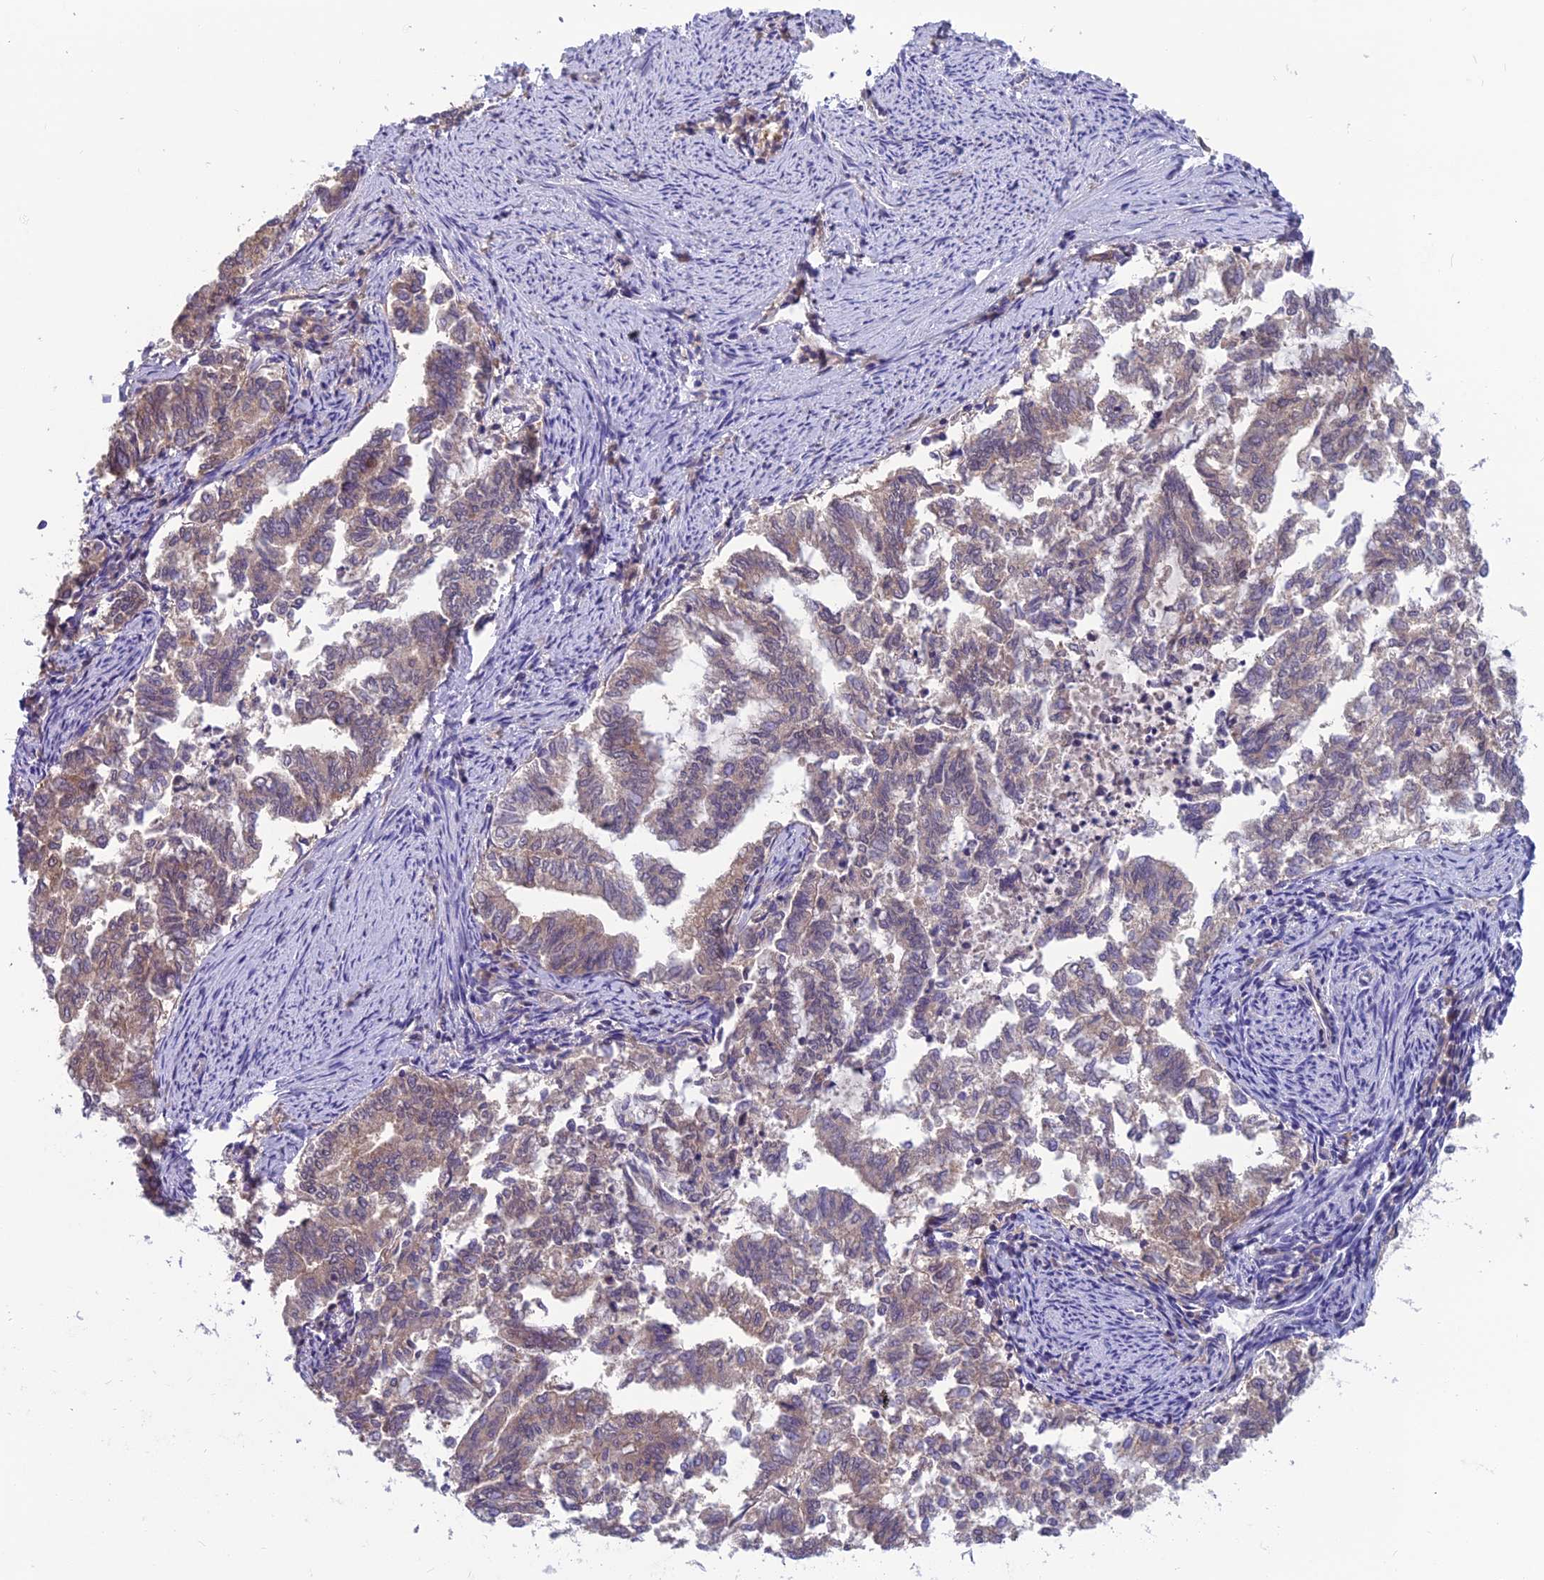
{"staining": {"intensity": "weak", "quantity": "25%-75%", "location": "cytoplasmic/membranous"}, "tissue": "endometrial cancer", "cell_type": "Tumor cells", "image_type": "cancer", "snomed": [{"axis": "morphology", "description": "Adenocarcinoma, NOS"}, {"axis": "topography", "description": "Endometrium"}], "caption": "Adenocarcinoma (endometrial) stained with DAB IHC shows low levels of weak cytoplasmic/membranous staining in about 25%-75% of tumor cells.", "gene": "MVD", "patient": {"sex": "female", "age": 79}}